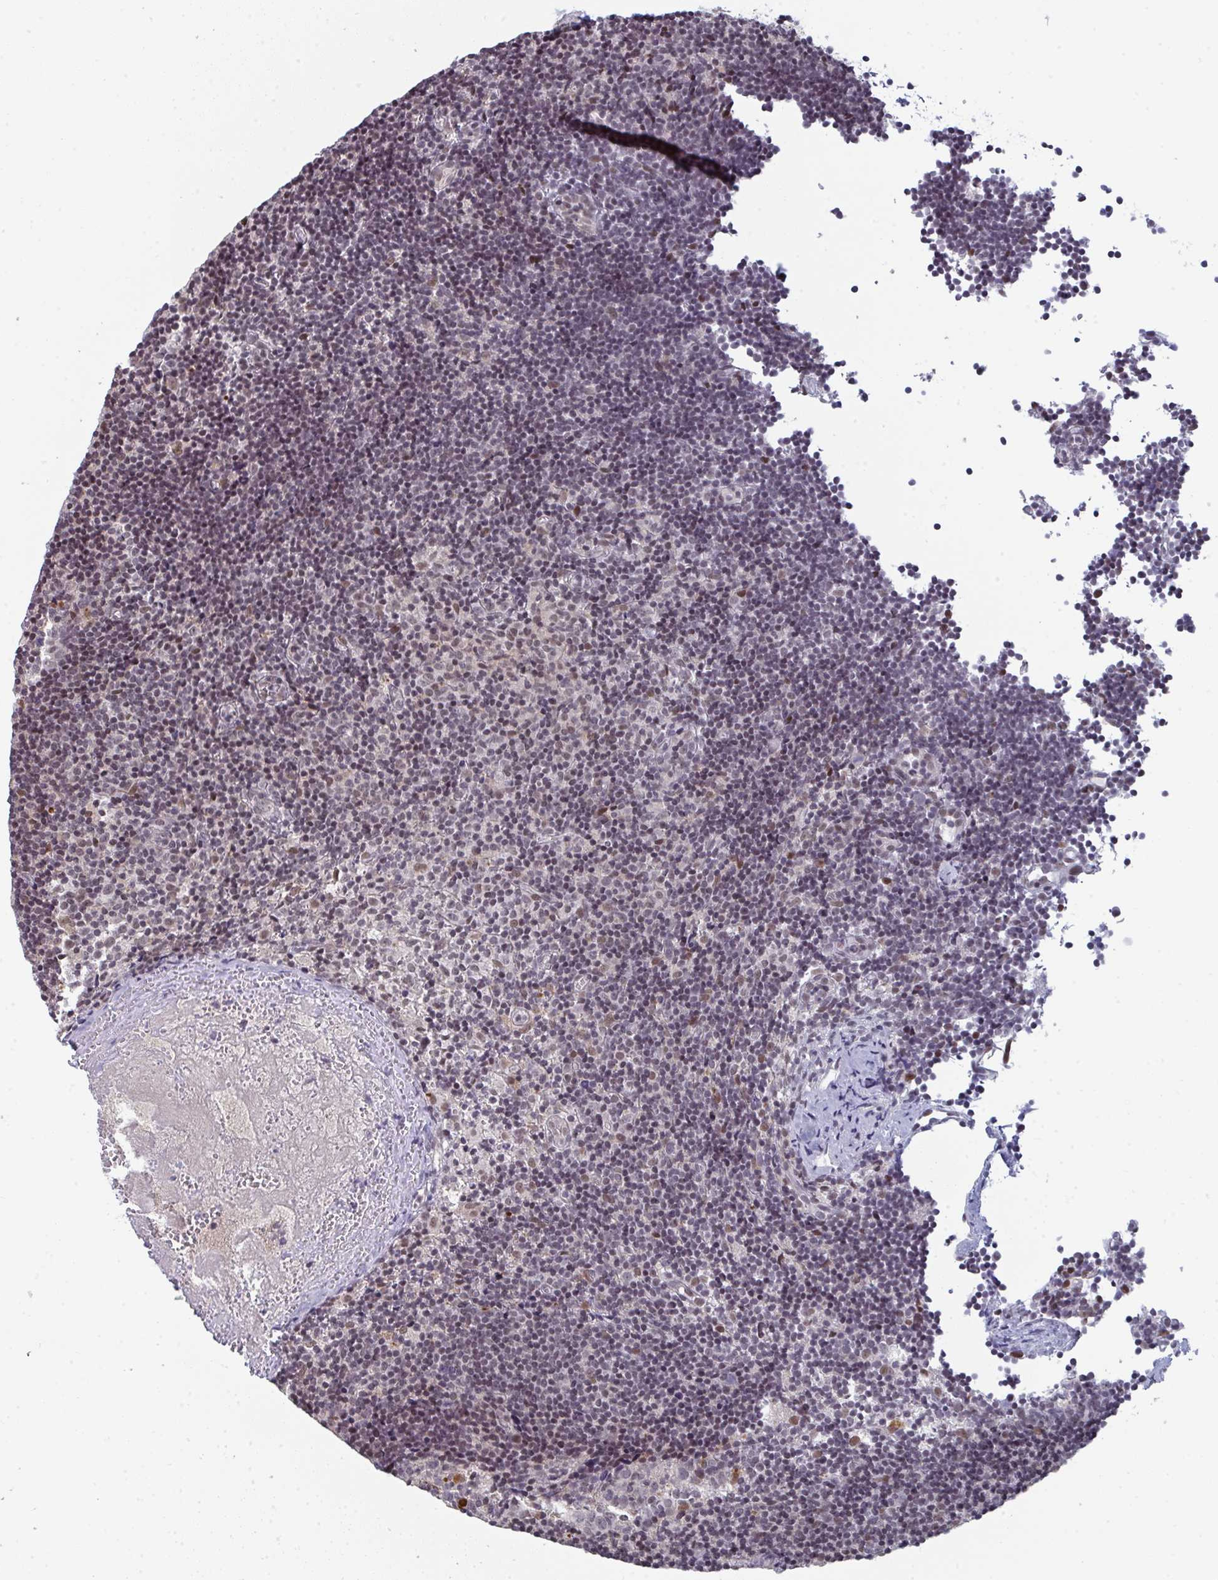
{"staining": {"intensity": "weak", "quantity": ">75%", "location": "nuclear"}, "tissue": "lymph node", "cell_type": "Germinal center cells", "image_type": "normal", "snomed": [{"axis": "morphology", "description": "Normal tissue, NOS"}, {"axis": "topography", "description": "Lymph node"}], "caption": "Protein analysis of unremarkable lymph node shows weak nuclear expression in about >75% of germinal center cells. The protein is stained brown, and the nuclei are stained in blue (DAB IHC with brightfield microscopy, high magnification).", "gene": "ATF1", "patient": {"sex": "female", "age": 45}}